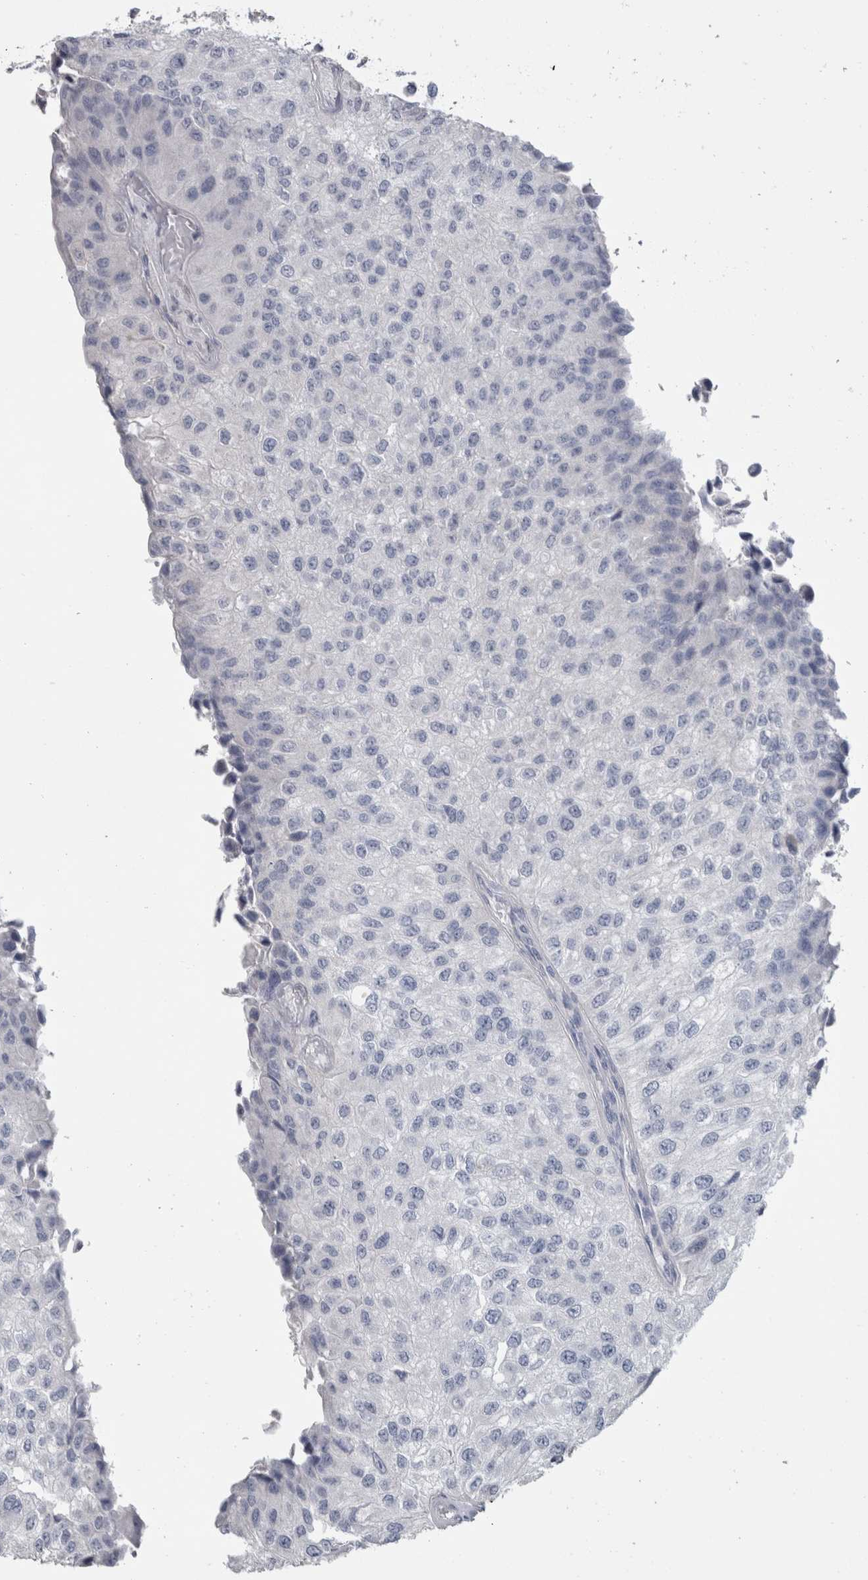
{"staining": {"intensity": "negative", "quantity": "none", "location": "none"}, "tissue": "urothelial cancer", "cell_type": "Tumor cells", "image_type": "cancer", "snomed": [{"axis": "morphology", "description": "Urothelial carcinoma, High grade"}, {"axis": "topography", "description": "Kidney"}, {"axis": "topography", "description": "Urinary bladder"}], "caption": "This is an immunohistochemistry micrograph of urothelial carcinoma (high-grade). There is no expression in tumor cells.", "gene": "IL33", "patient": {"sex": "male", "age": 77}}